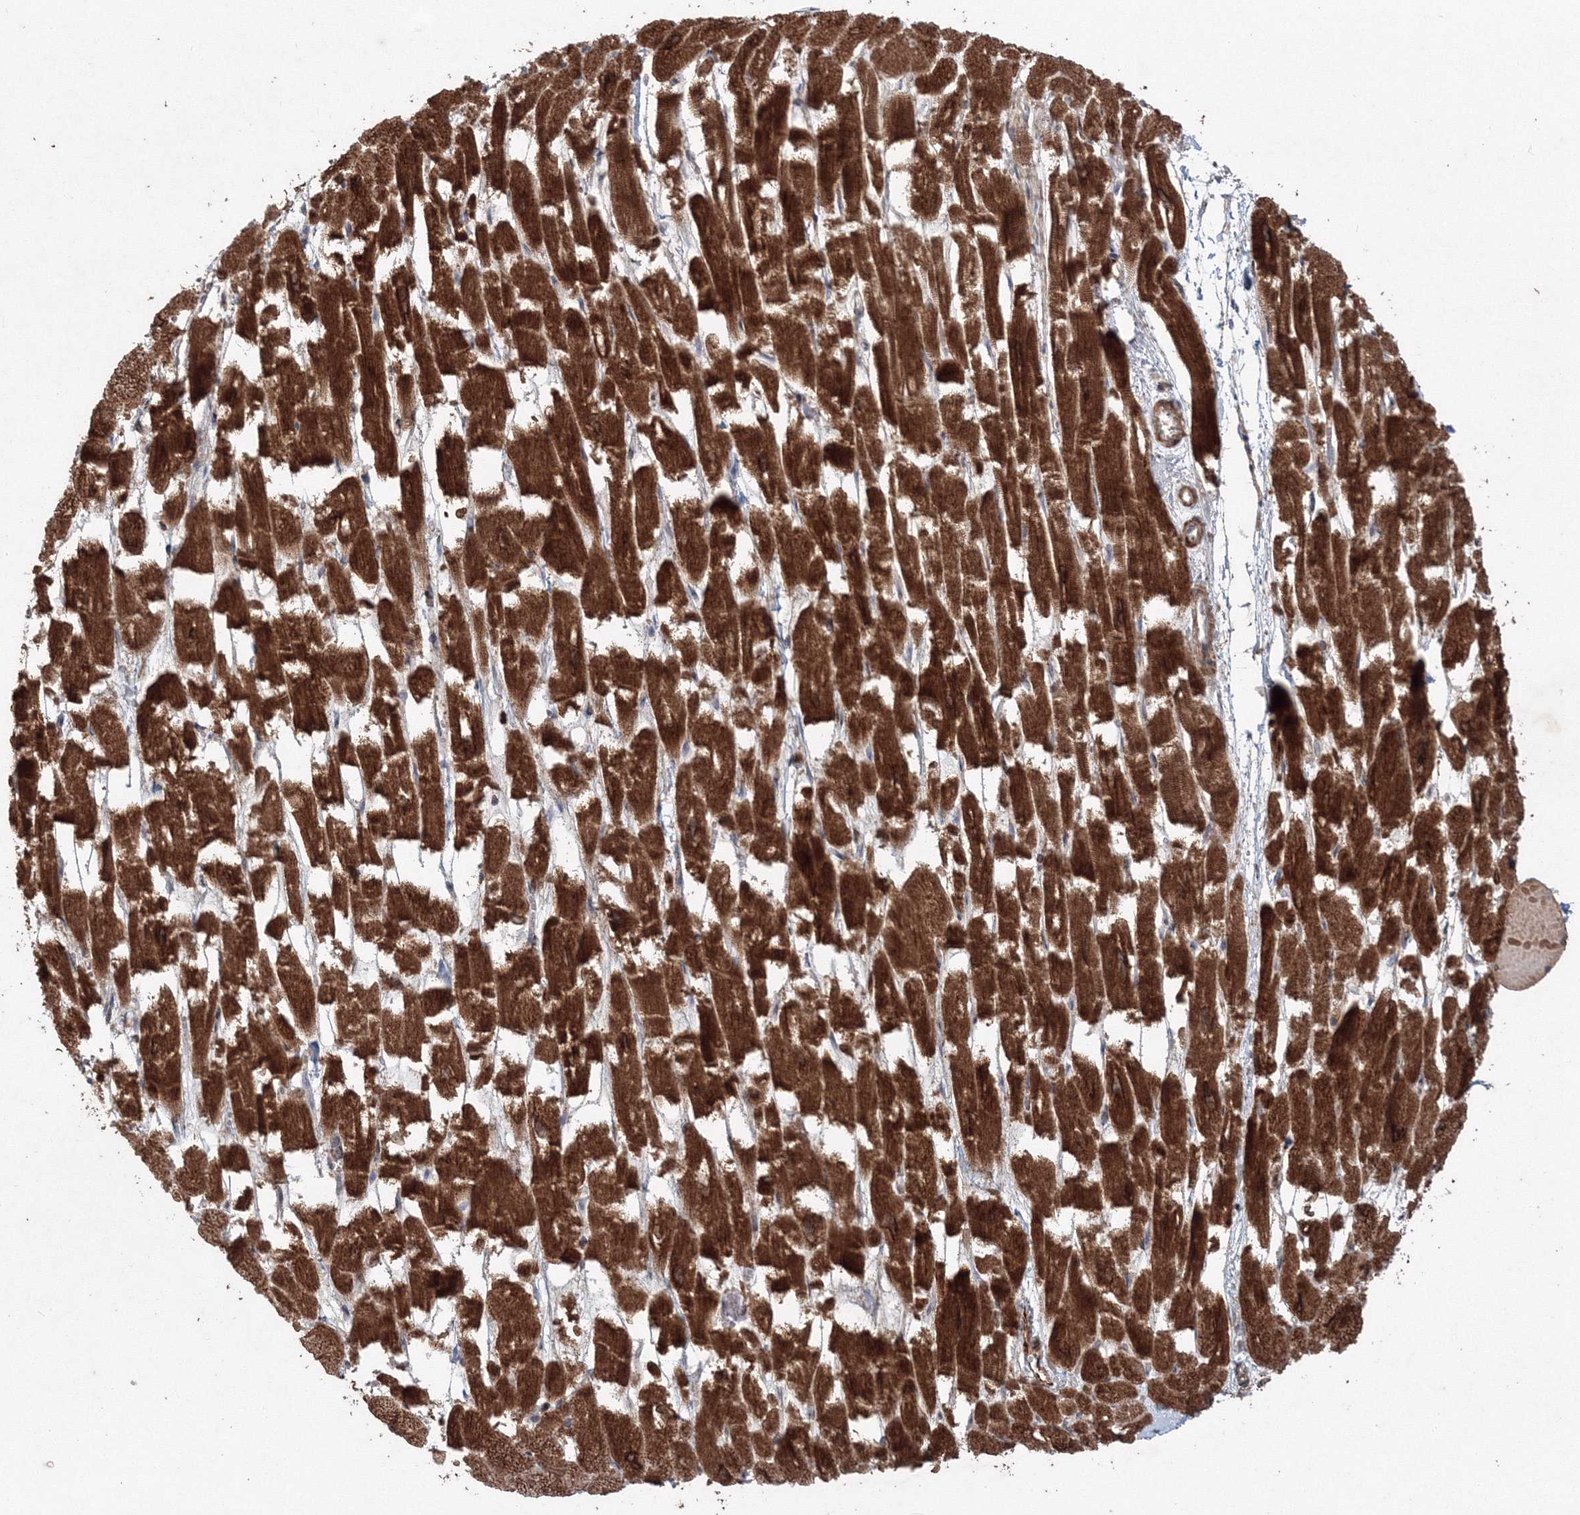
{"staining": {"intensity": "strong", "quantity": ">75%", "location": "cytoplasmic/membranous"}, "tissue": "heart muscle", "cell_type": "Cardiomyocytes", "image_type": "normal", "snomed": [{"axis": "morphology", "description": "Normal tissue, NOS"}, {"axis": "topography", "description": "Heart"}], "caption": "An IHC histopathology image of unremarkable tissue is shown. Protein staining in brown labels strong cytoplasmic/membranous positivity in heart muscle within cardiomyocytes.", "gene": "ANAPC16", "patient": {"sex": "male", "age": 54}}